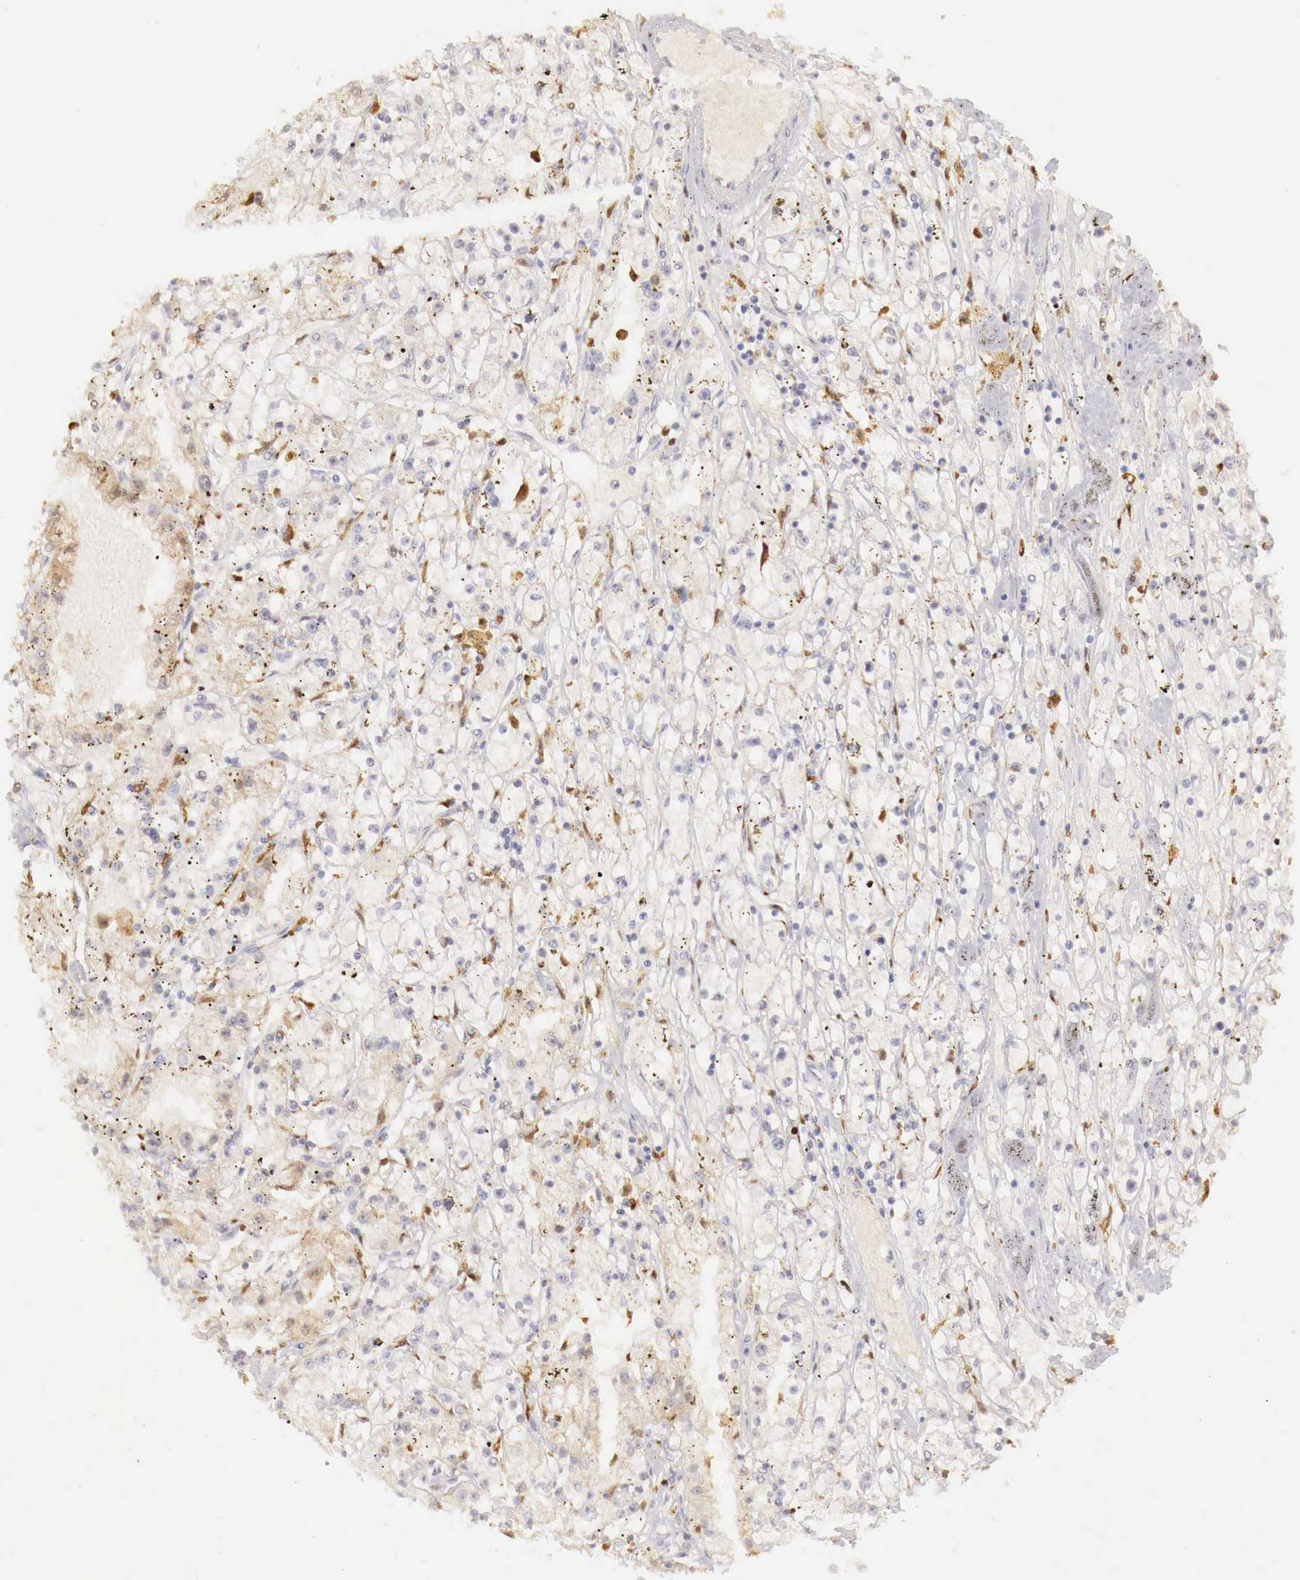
{"staining": {"intensity": "weak", "quantity": "<25%", "location": "cytoplasmic/membranous"}, "tissue": "renal cancer", "cell_type": "Tumor cells", "image_type": "cancer", "snomed": [{"axis": "morphology", "description": "Adenocarcinoma, NOS"}, {"axis": "topography", "description": "Kidney"}], "caption": "DAB (3,3'-diaminobenzidine) immunohistochemical staining of human adenocarcinoma (renal) displays no significant staining in tumor cells.", "gene": "RENBP", "patient": {"sex": "male", "age": 56}}